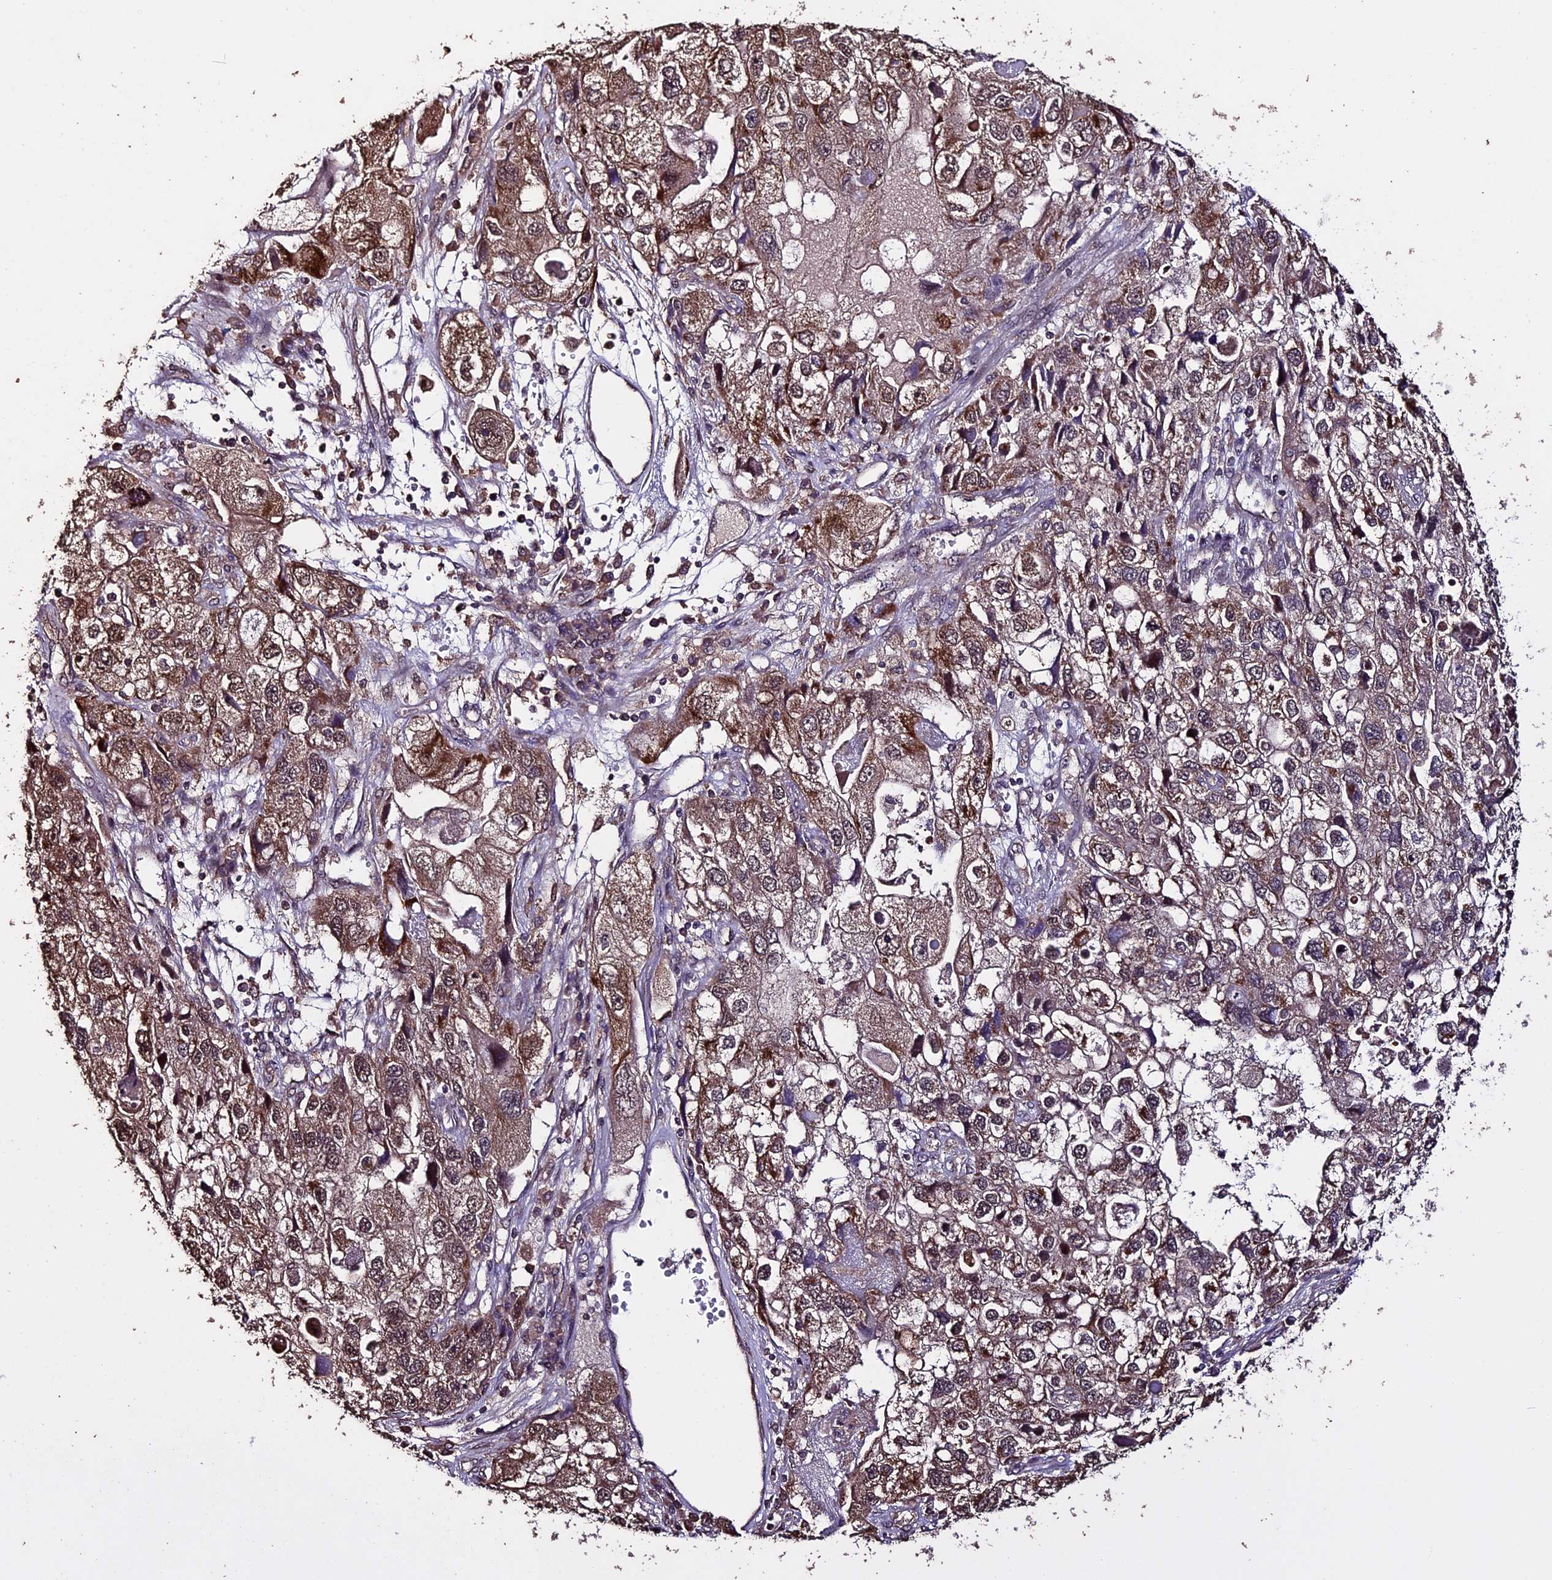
{"staining": {"intensity": "moderate", "quantity": ">75%", "location": "cytoplasmic/membranous,nuclear"}, "tissue": "endometrial cancer", "cell_type": "Tumor cells", "image_type": "cancer", "snomed": [{"axis": "morphology", "description": "Adenocarcinoma, NOS"}, {"axis": "topography", "description": "Endometrium"}], "caption": "Human endometrial cancer (adenocarcinoma) stained for a protein (brown) reveals moderate cytoplasmic/membranous and nuclear positive expression in approximately >75% of tumor cells.", "gene": "DIS3L", "patient": {"sex": "female", "age": 49}}